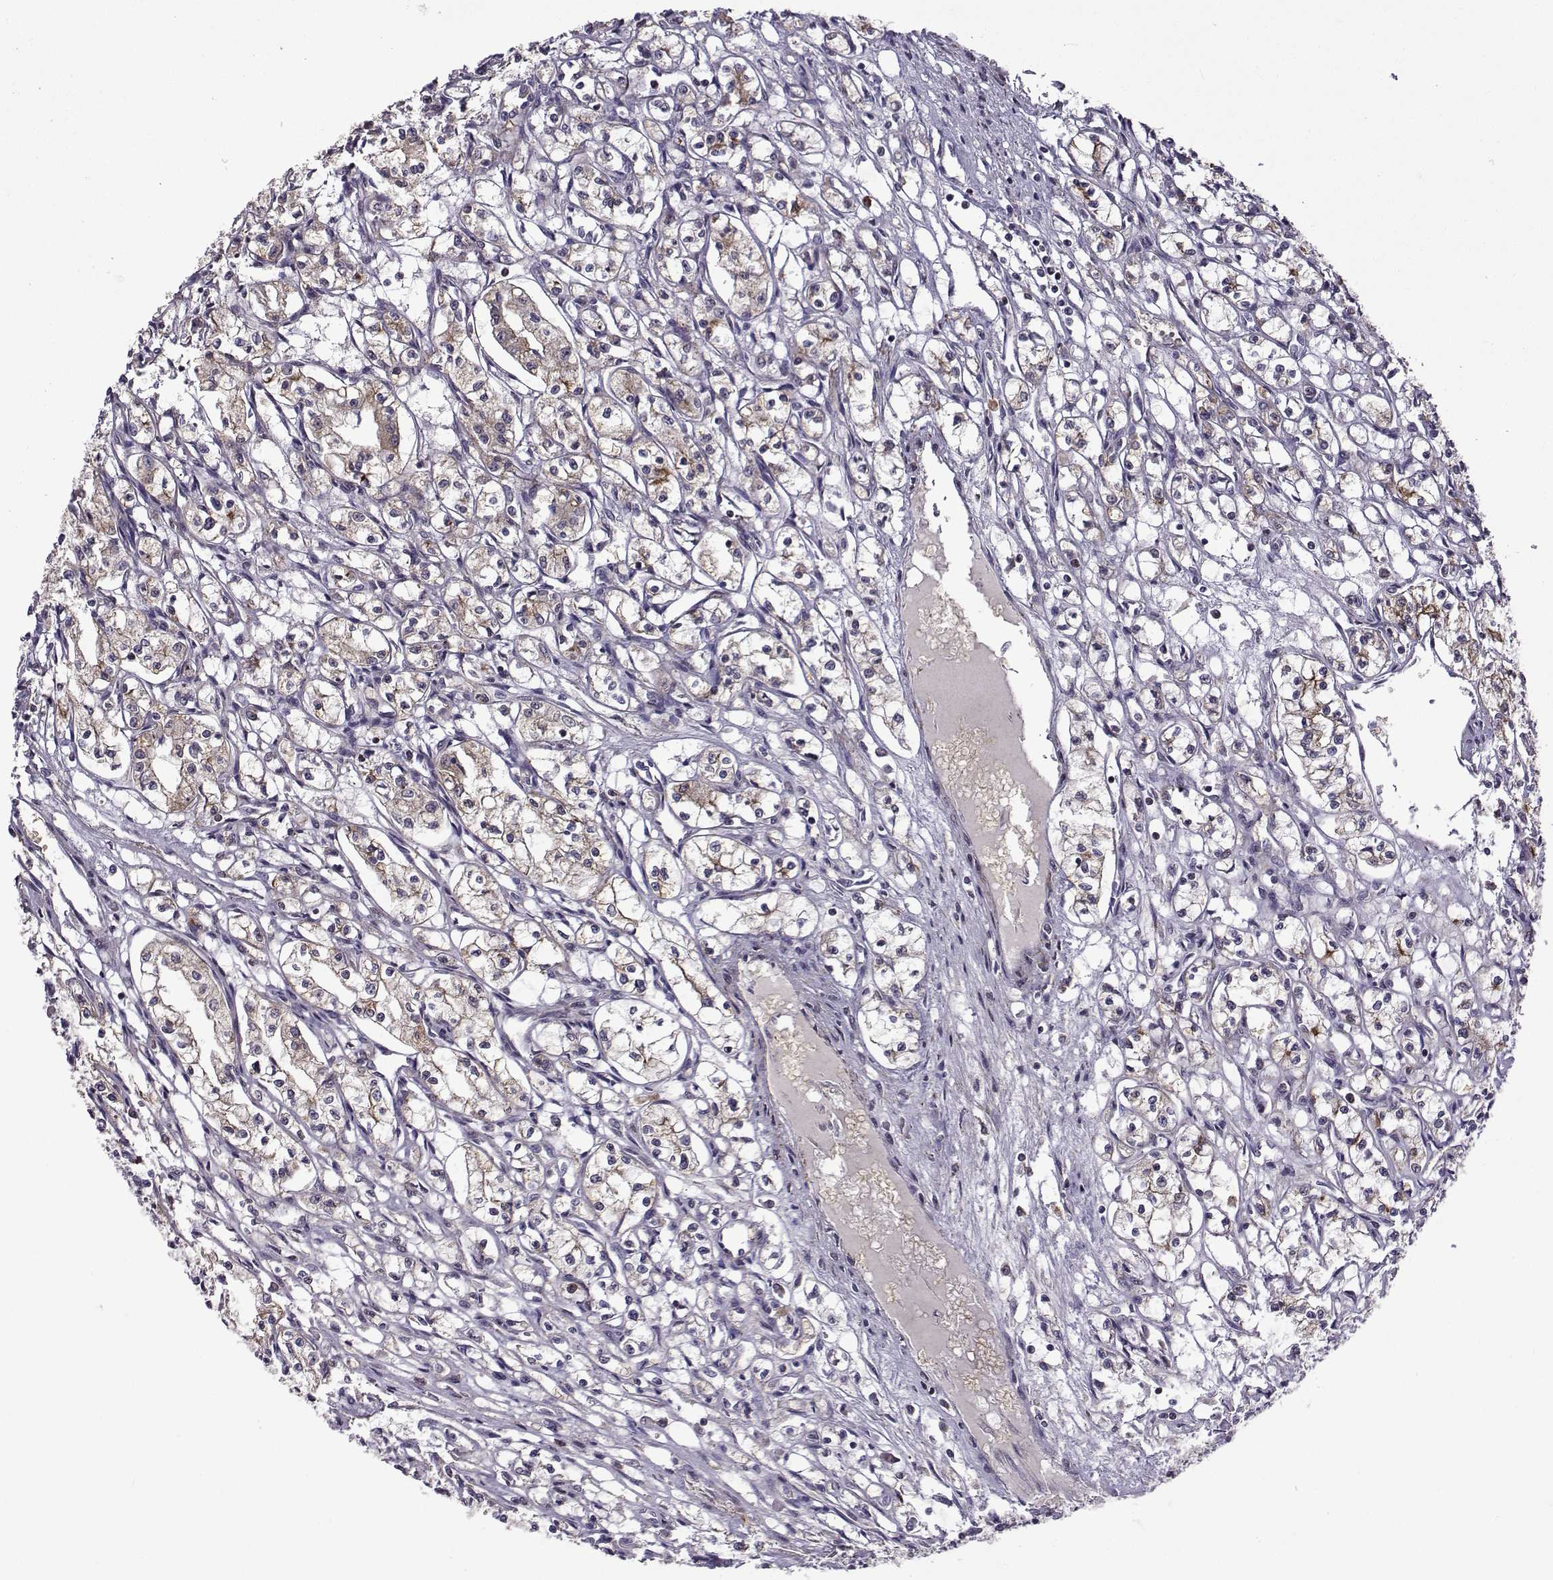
{"staining": {"intensity": "weak", "quantity": "<25%", "location": "cytoplasmic/membranous"}, "tissue": "renal cancer", "cell_type": "Tumor cells", "image_type": "cancer", "snomed": [{"axis": "morphology", "description": "Adenocarcinoma, NOS"}, {"axis": "topography", "description": "Kidney"}], "caption": "IHC of human adenocarcinoma (renal) demonstrates no staining in tumor cells.", "gene": "TAB2", "patient": {"sex": "male", "age": 56}}